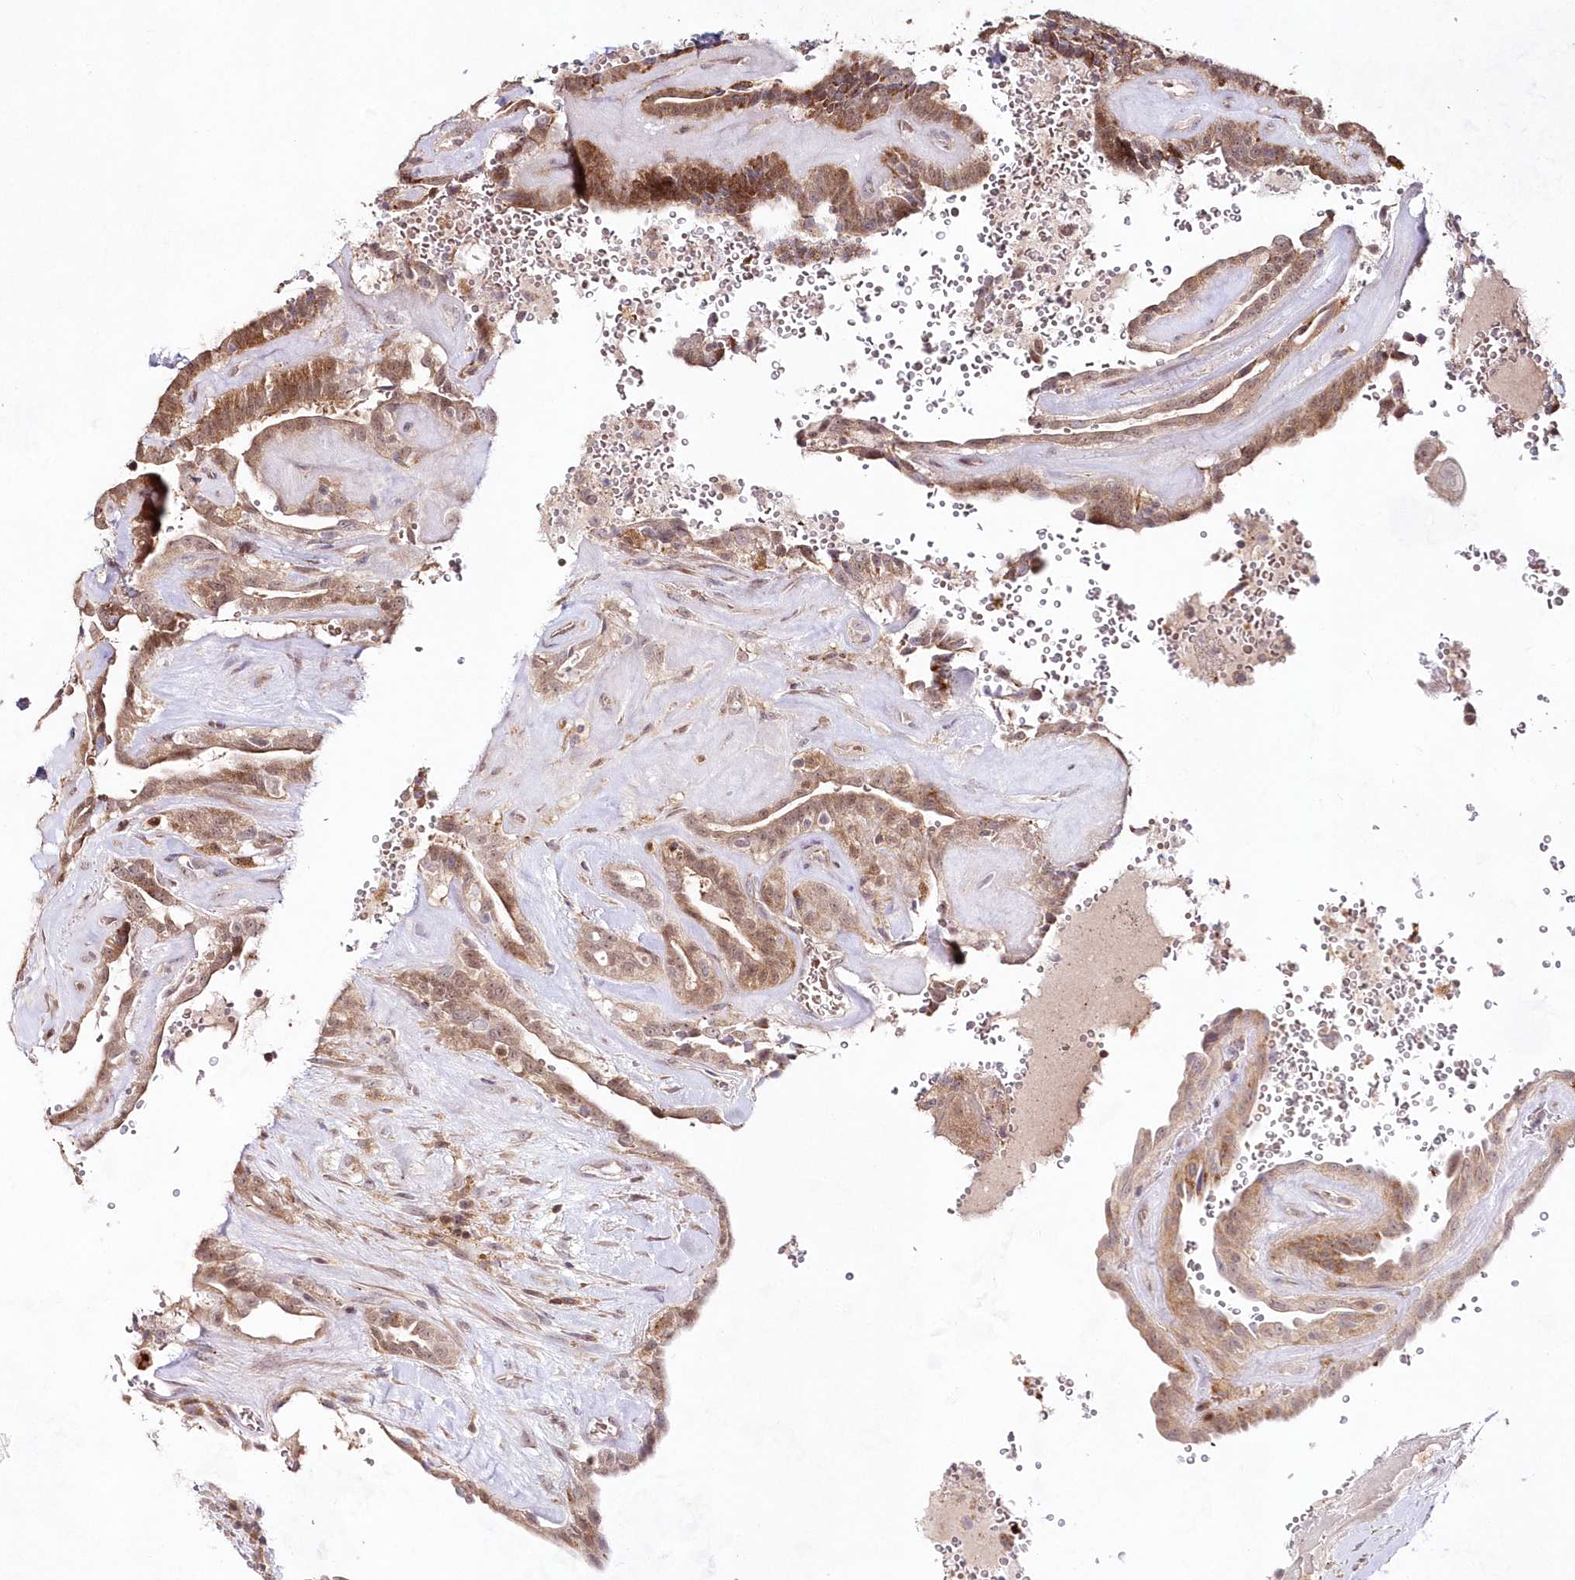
{"staining": {"intensity": "moderate", "quantity": ">75%", "location": "cytoplasmic/membranous"}, "tissue": "thyroid cancer", "cell_type": "Tumor cells", "image_type": "cancer", "snomed": [{"axis": "morphology", "description": "Papillary adenocarcinoma, NOS"}, {"axis": "topography", "description": "Thyroid gland"}], "caption": "An image of thyroid cancer (papillary adenocarcinoma) stained for a protein reveals moderate cytoplasmic/membranous brown staining in tumor cells.", "gene": "IMPA1", "patient": {"sex": "male", "age": 77}}